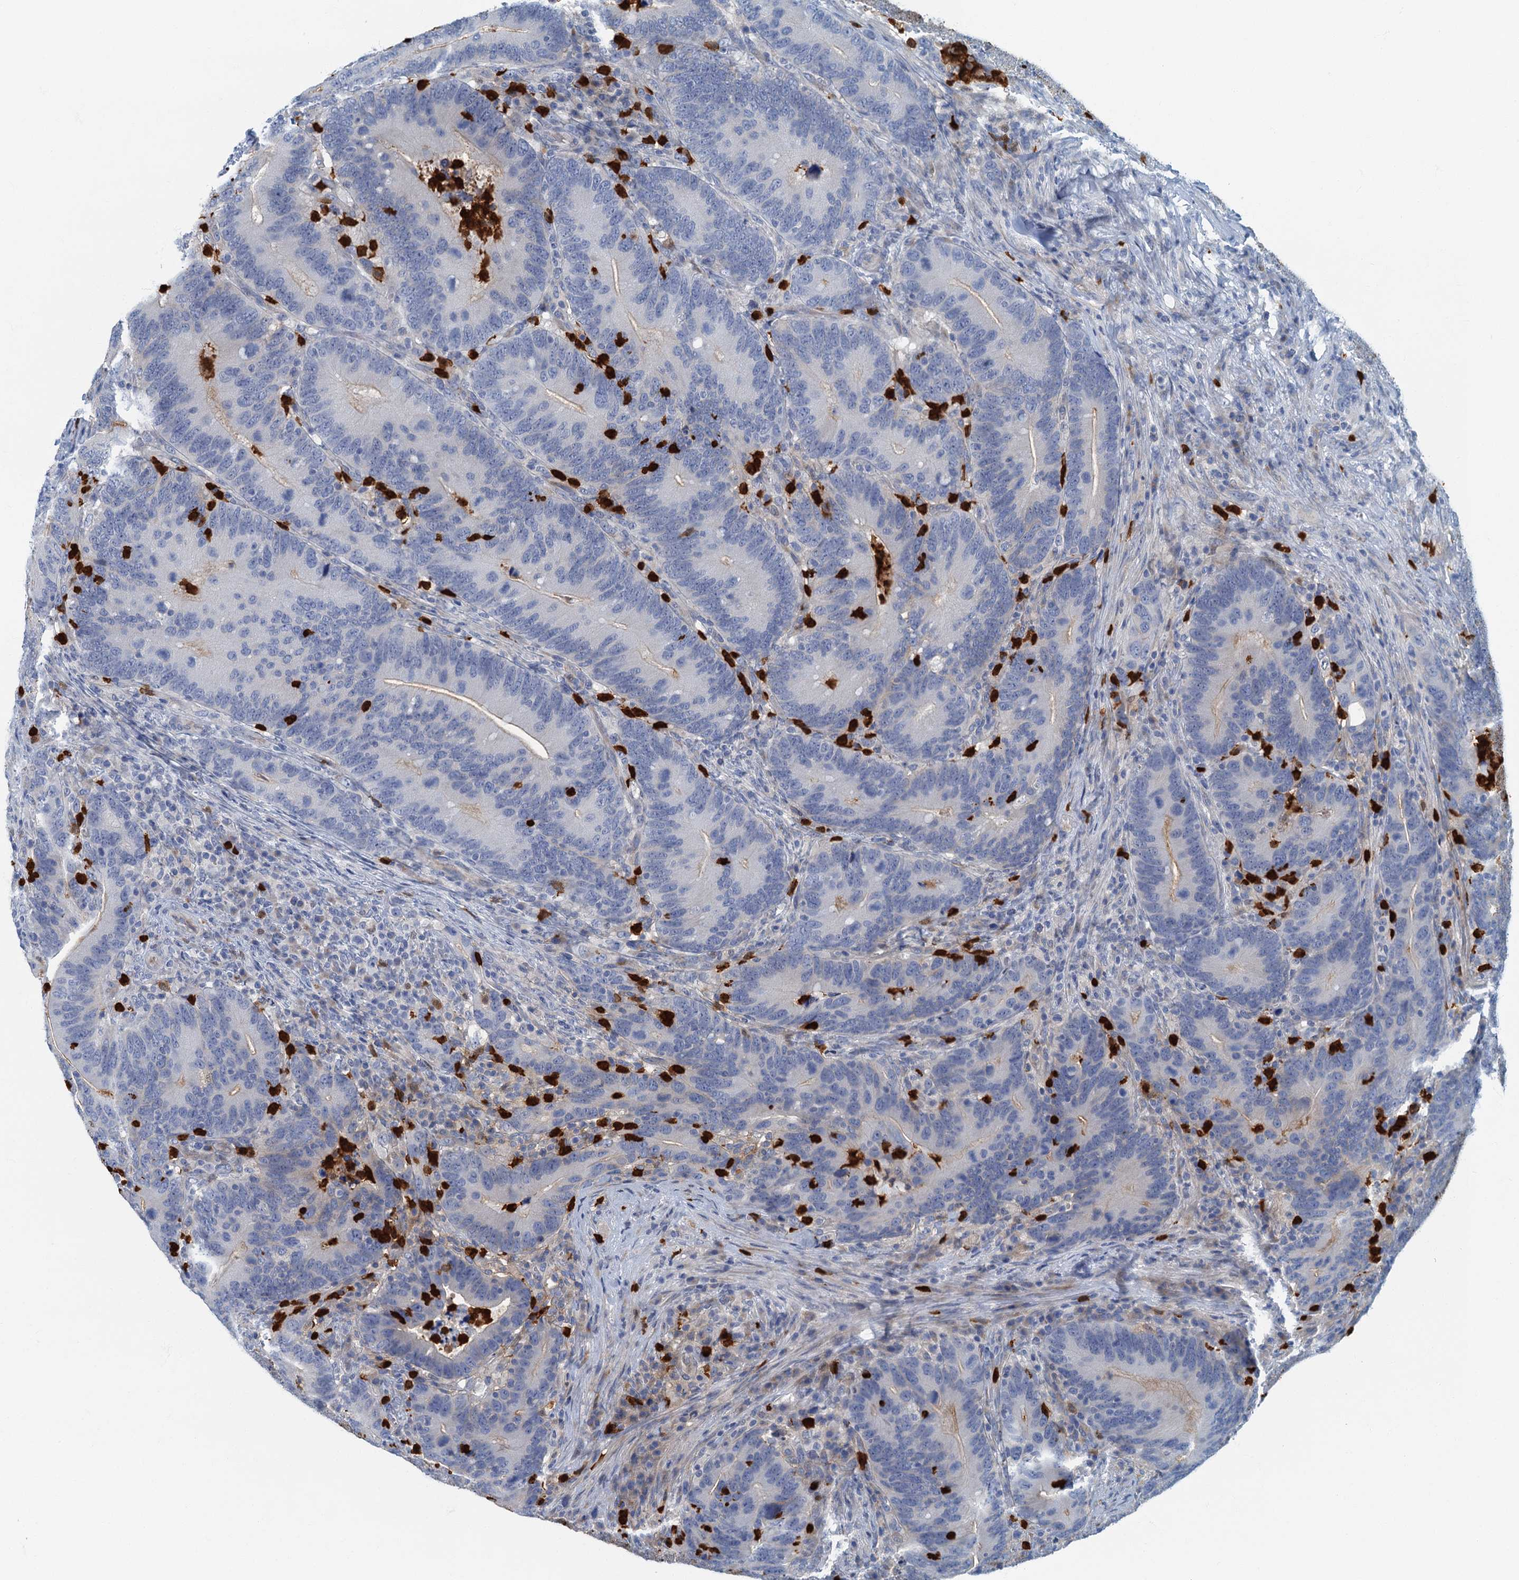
{"staining": {"intensity": "negative", "quantity": "none", "location": "none"}, "tissue": "colorectal cancer", "cell_type": "Tumor cells", "image_type": "cancer", "snomed": [{"axis": "morphology", "description": "Adenocarcinoma, NOS"}, {"axis": "topography", "description": "Colon"}], "caption": "Immunohistochemistry (IHC) of human colorectal cancer (adenocarcinoma) shows no expression in tumor cells.", "gene": "ANKDD1A", "patient": {"sex": "female", "age": 66}}